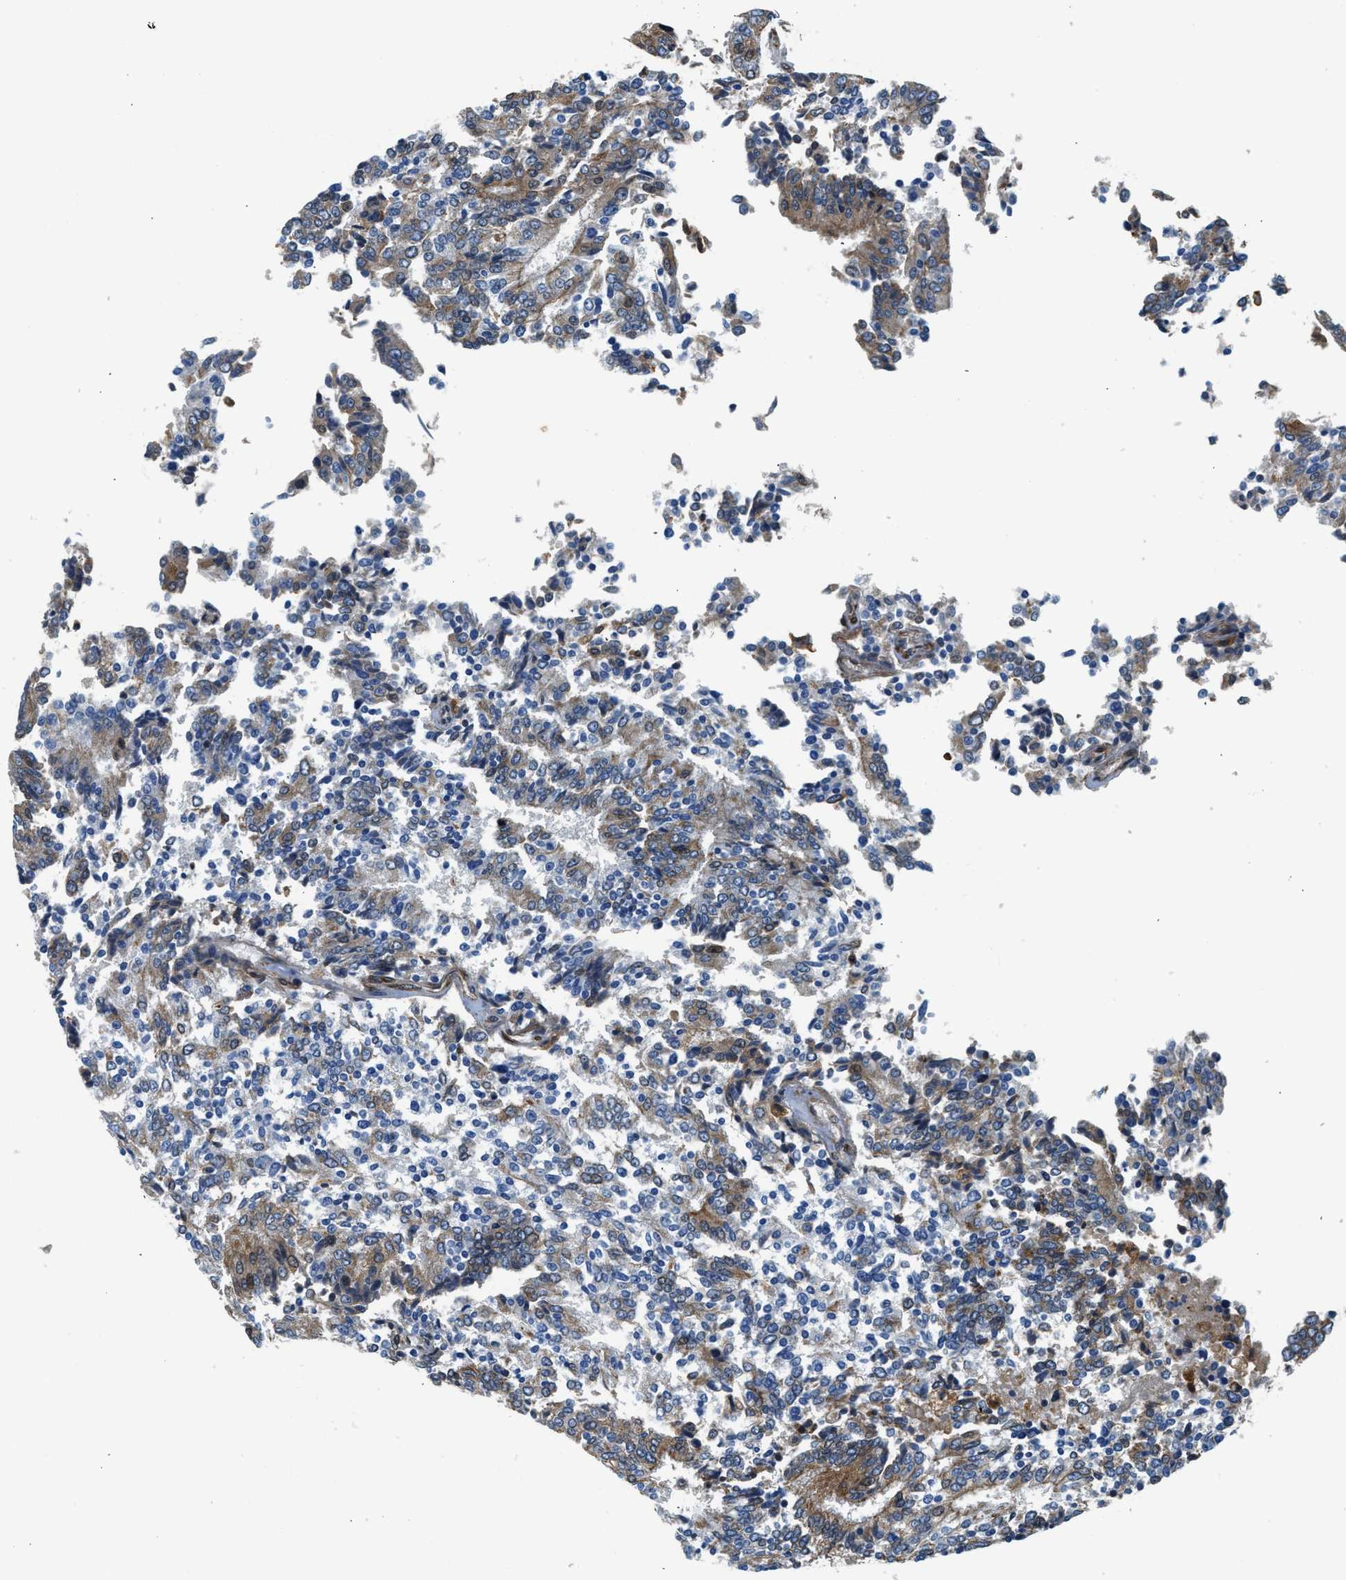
{"staining": {"intensity": "moderate", "quantity": "<25%", "location": "cytoplasmic/membranous"}, "tissue": "prostate cancer", "cell_type": "Tumor cells", "image_type": "cancer", "snomed": [{"axis": "morphology", "description": "Normal tissue, NOS"}, {"axis": "morphology", "description": "Adenocarcinoma, High grade"}, {"axis": "topography", "description": "Prostate"}, {"axis": "topography", "description": "Seminal veicle"}], "caption": "The histopathology image exhibits staining of high-grade adenocarcinoma (prostate), revealing moderate cytoplasmic/membranous protein expression (brown color) within tumor cells.", "gene": "RETREG3", "patient": {"sex": "male", "age": 55}}